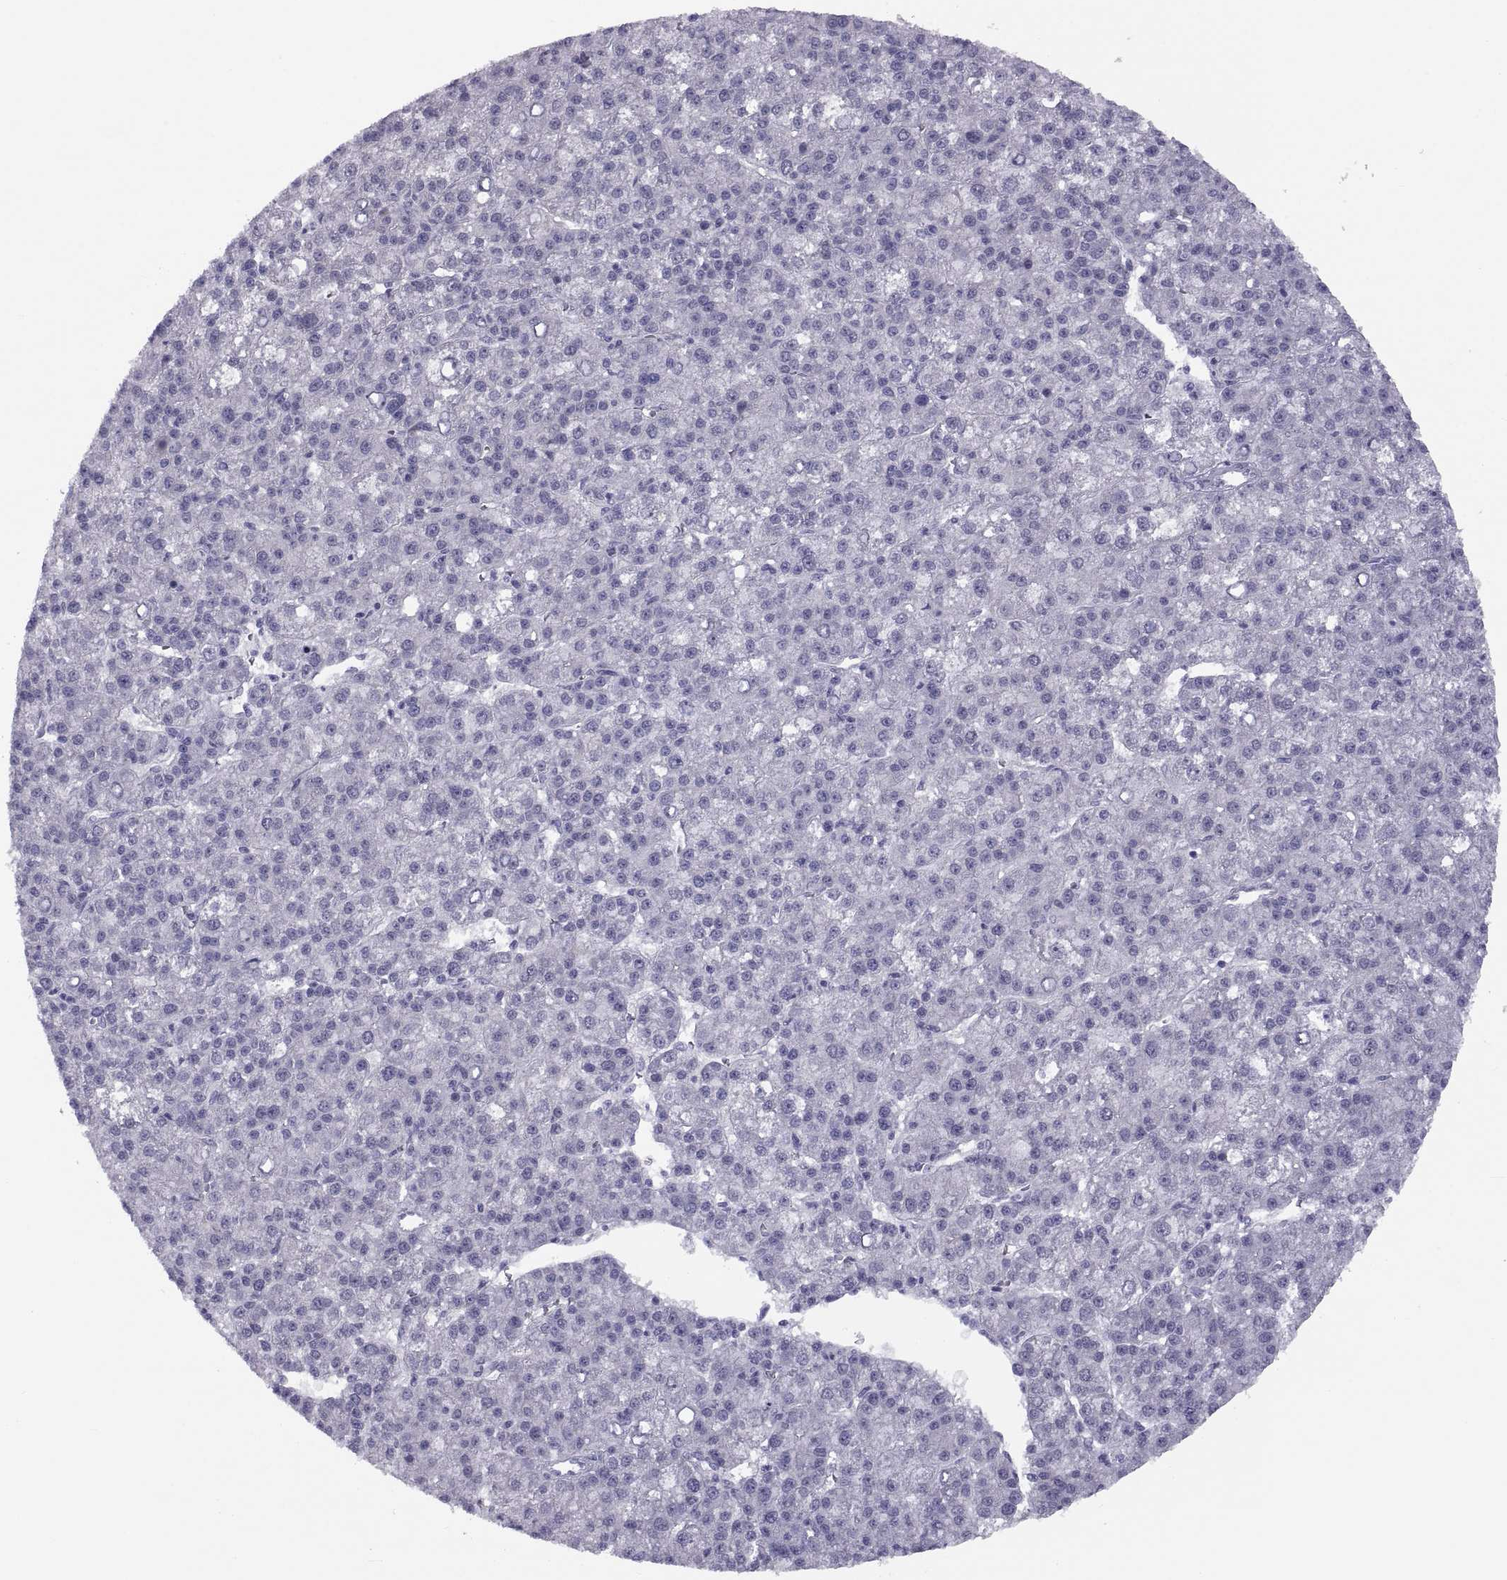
{"staining": {"intensity": "negative", "quantity": "none", "location": "none"}, "tissue": "liver cancer", "cell_type": "Tumor cells", "image_type": "cancer", "snomed": [{"axis": "morphology", "description": "Carcinoma, Hepatocellular, NOS"}, {"axis": "topography", "description": "Liver"}], "caption": "An immunohistochemistry (IHC) histopathology image of liver cancer is shown. There is no staining in tumor cells of liver cancer. (DAB IHC, high magnification).", "gene": "TMEM158", "patient": {"sex": "female", "age": 60}}